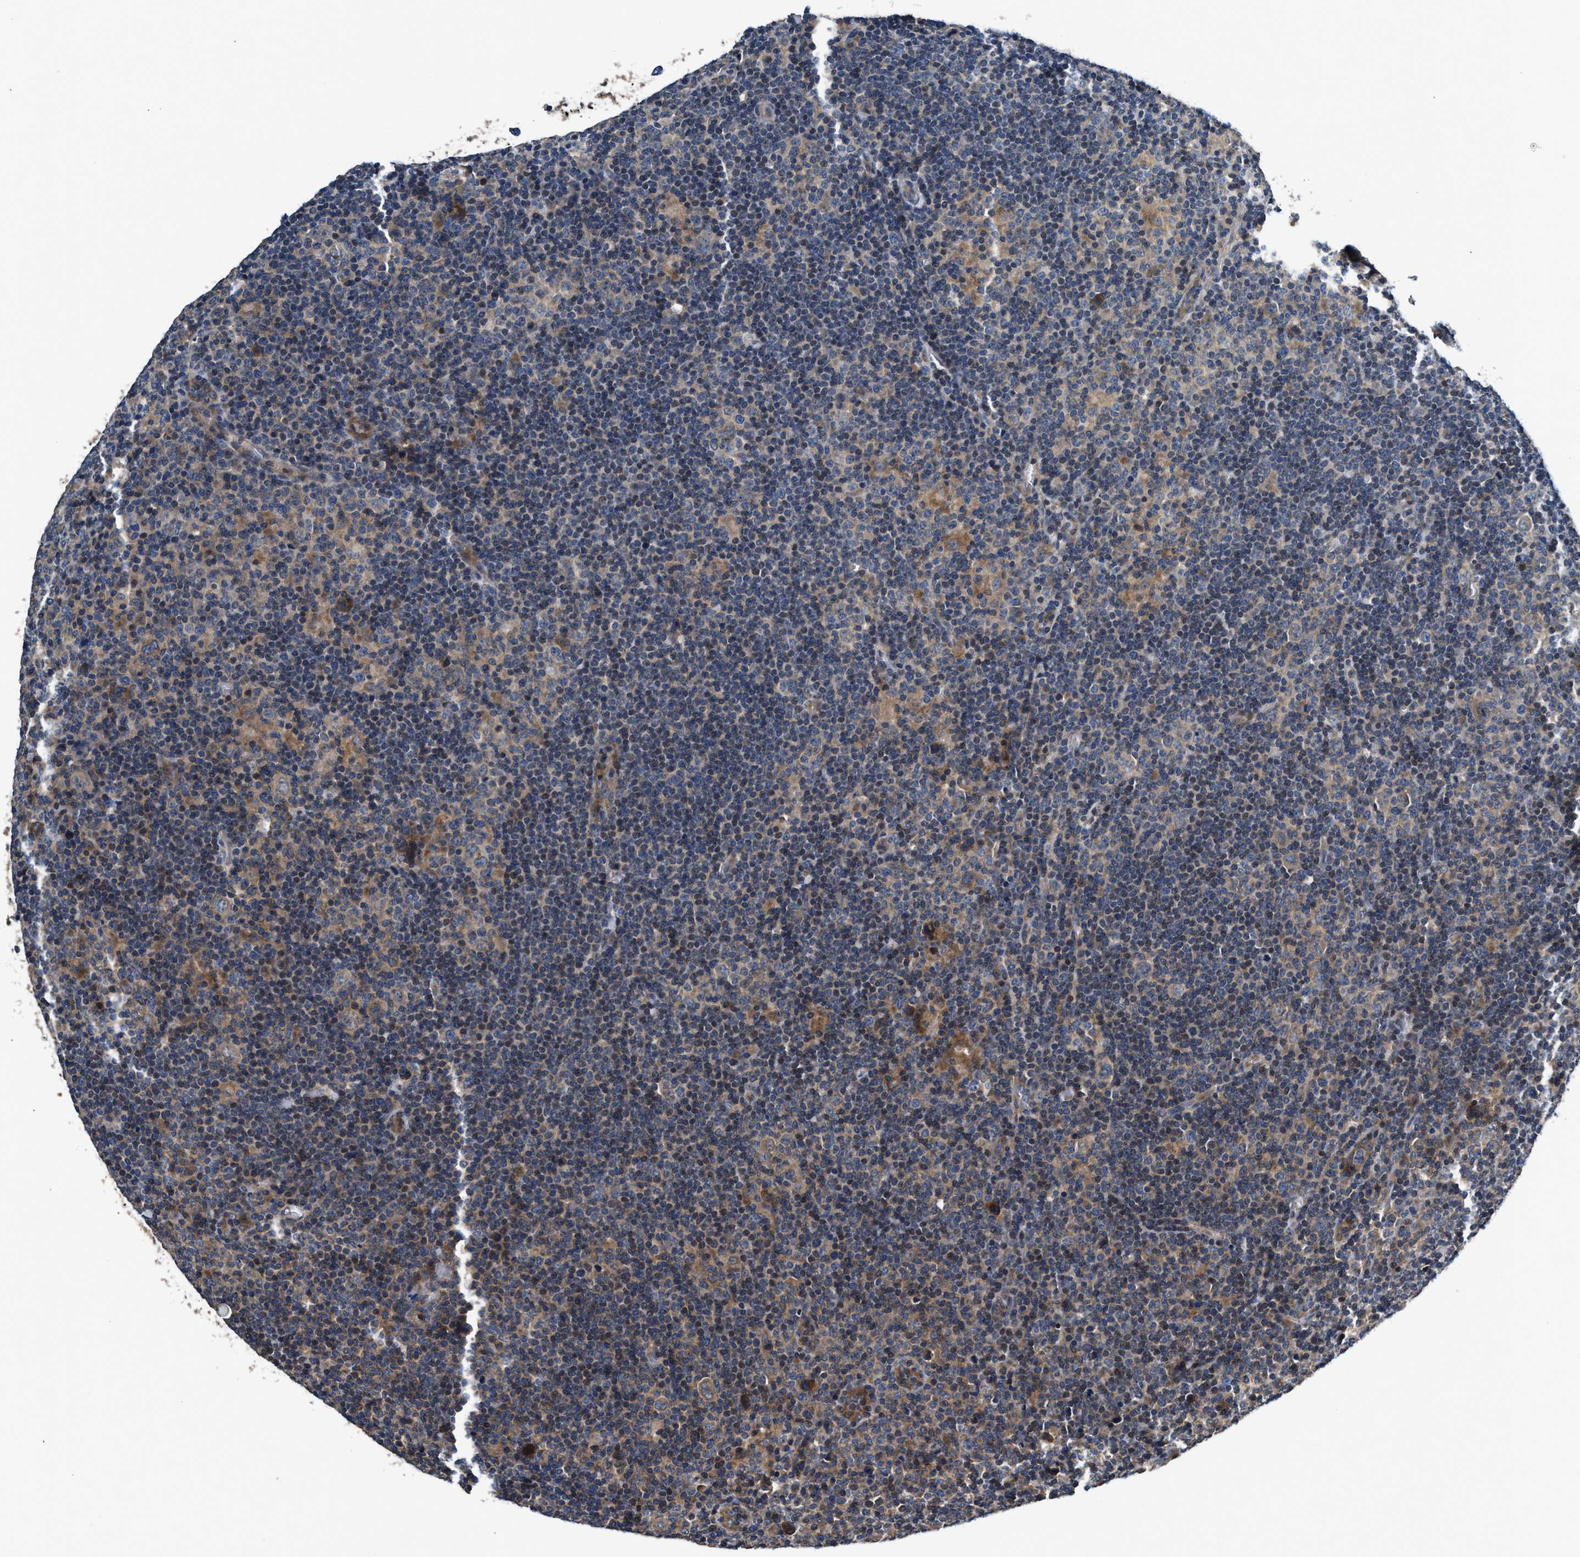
{"staining": {"intensity": "moderate", "quantity": "25%-75%", "location": "cytoplasmic/membranous"}, "tissue": "lymphoma", "cell_type": "Tumor cells", "image_type": "cancer", "snomed": [{"axis": "morphology", "description": "Hodgkin's disease, NOS"}, {"axis": "topography", "description": "Lymph node"}], "caption": "Lymphoma tissue shows moderate cytoplasmic/membranous positivity in about 25%-75% of tumor cells, visualized by immunohistochemistry.", "gene": "IL3RA", "patient": {"sex": "female", "age": 57}}